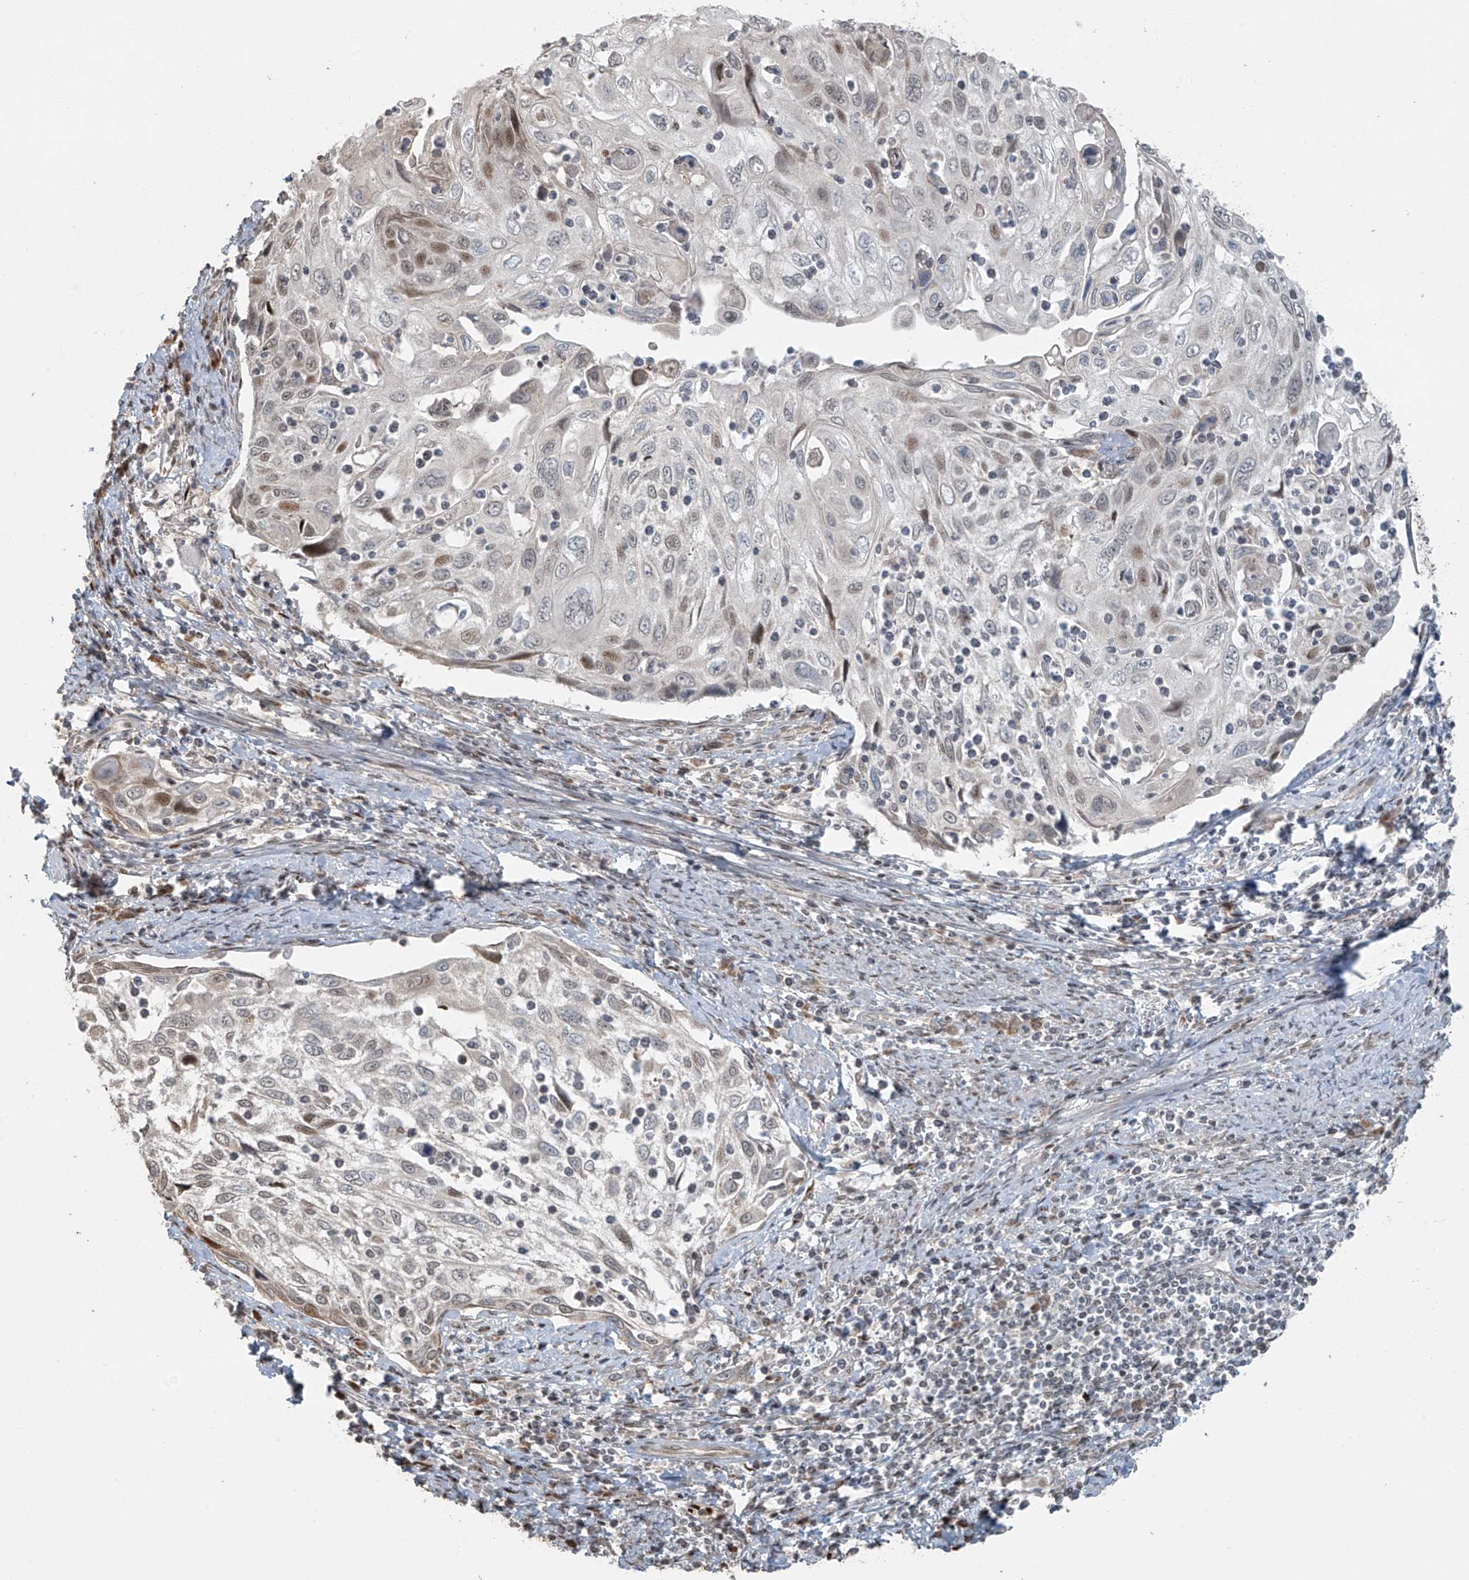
{"staining": {"intensity": "moderate", "quantity": "<25%", "location": "nuclear"}, "tissue": "cervical cancer", "cell_type": "Tumor cells", "image_type": "cancer", "snomed": [{"axis": "morphology", "description": "Squamous cell carcinoma, NOS"}, {"axis": "topography", "description": "Cervix"}], "caption": "Immunohistochemical staining of cervical squamous cell carcinoma reveals low levels of moderate nuclear expression in approximately <25% of tumor cells. (brown staining indicates protein expression, while blue staining denotes nuclei).", "gene": "TTC22", "patient": {"sex": "female", "age": 70}}